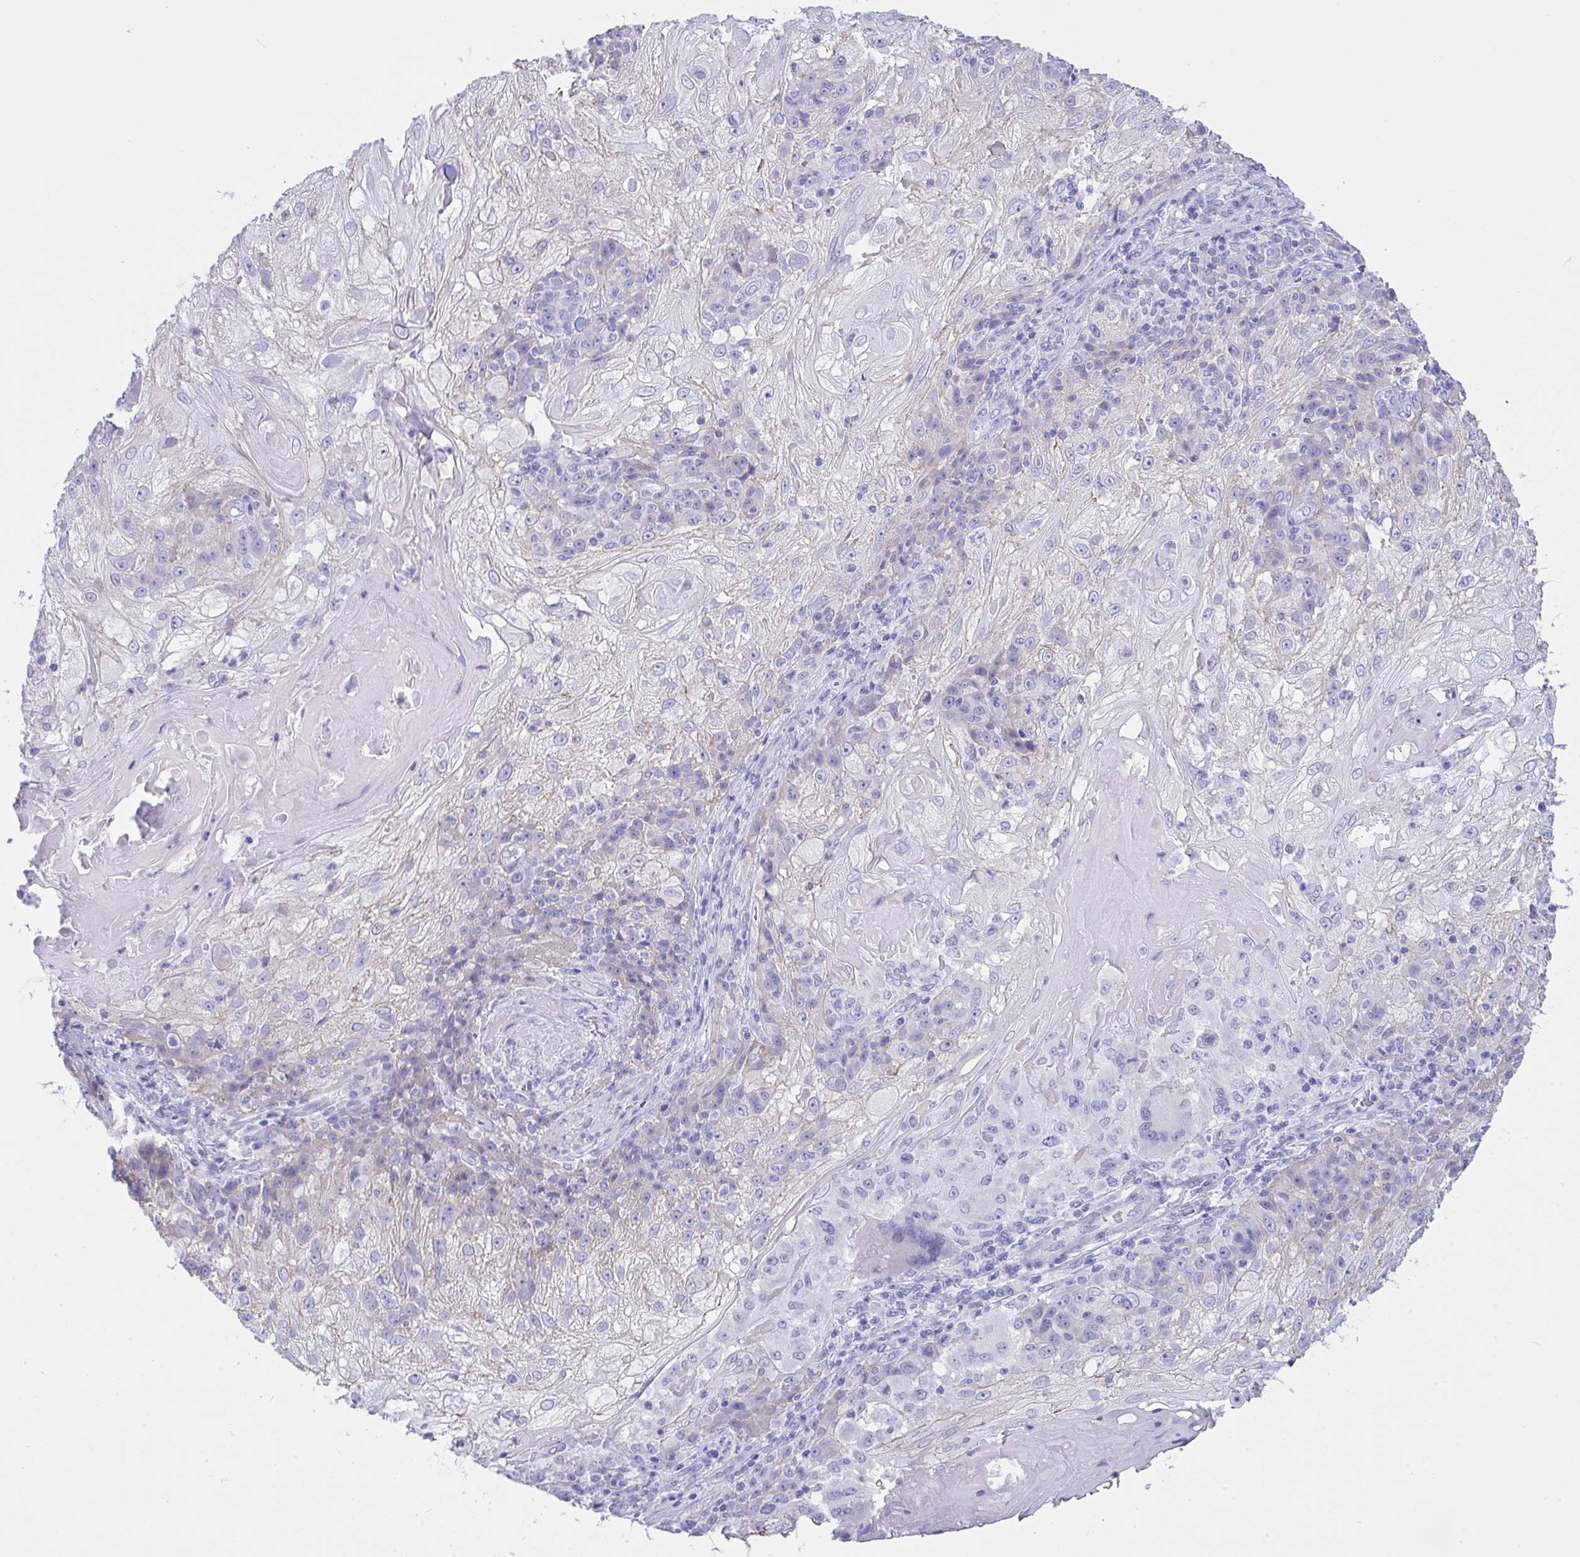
{"staining": {"intensity": "negative", "quantity": "none", "location": "none"}, "tissue": "skin cancer", "cell_type": "Tumor cells", "image_type": "cancer", "snomed": [{"axis": "morphology", "description": "Normal tissue, NOS"}, {"axis": "morphology", "description": "Squamous cell carcinoma, NOS"}, {"axis": "topography", "description": "Skin"}], "caption": "Squamous cell carcinoma (skin) stained for a protein using immunohistochemistry demonstrates no expression tumor cells.", "gene": "GLB1L2", "patient": {"sex": "female", "age": 83}}